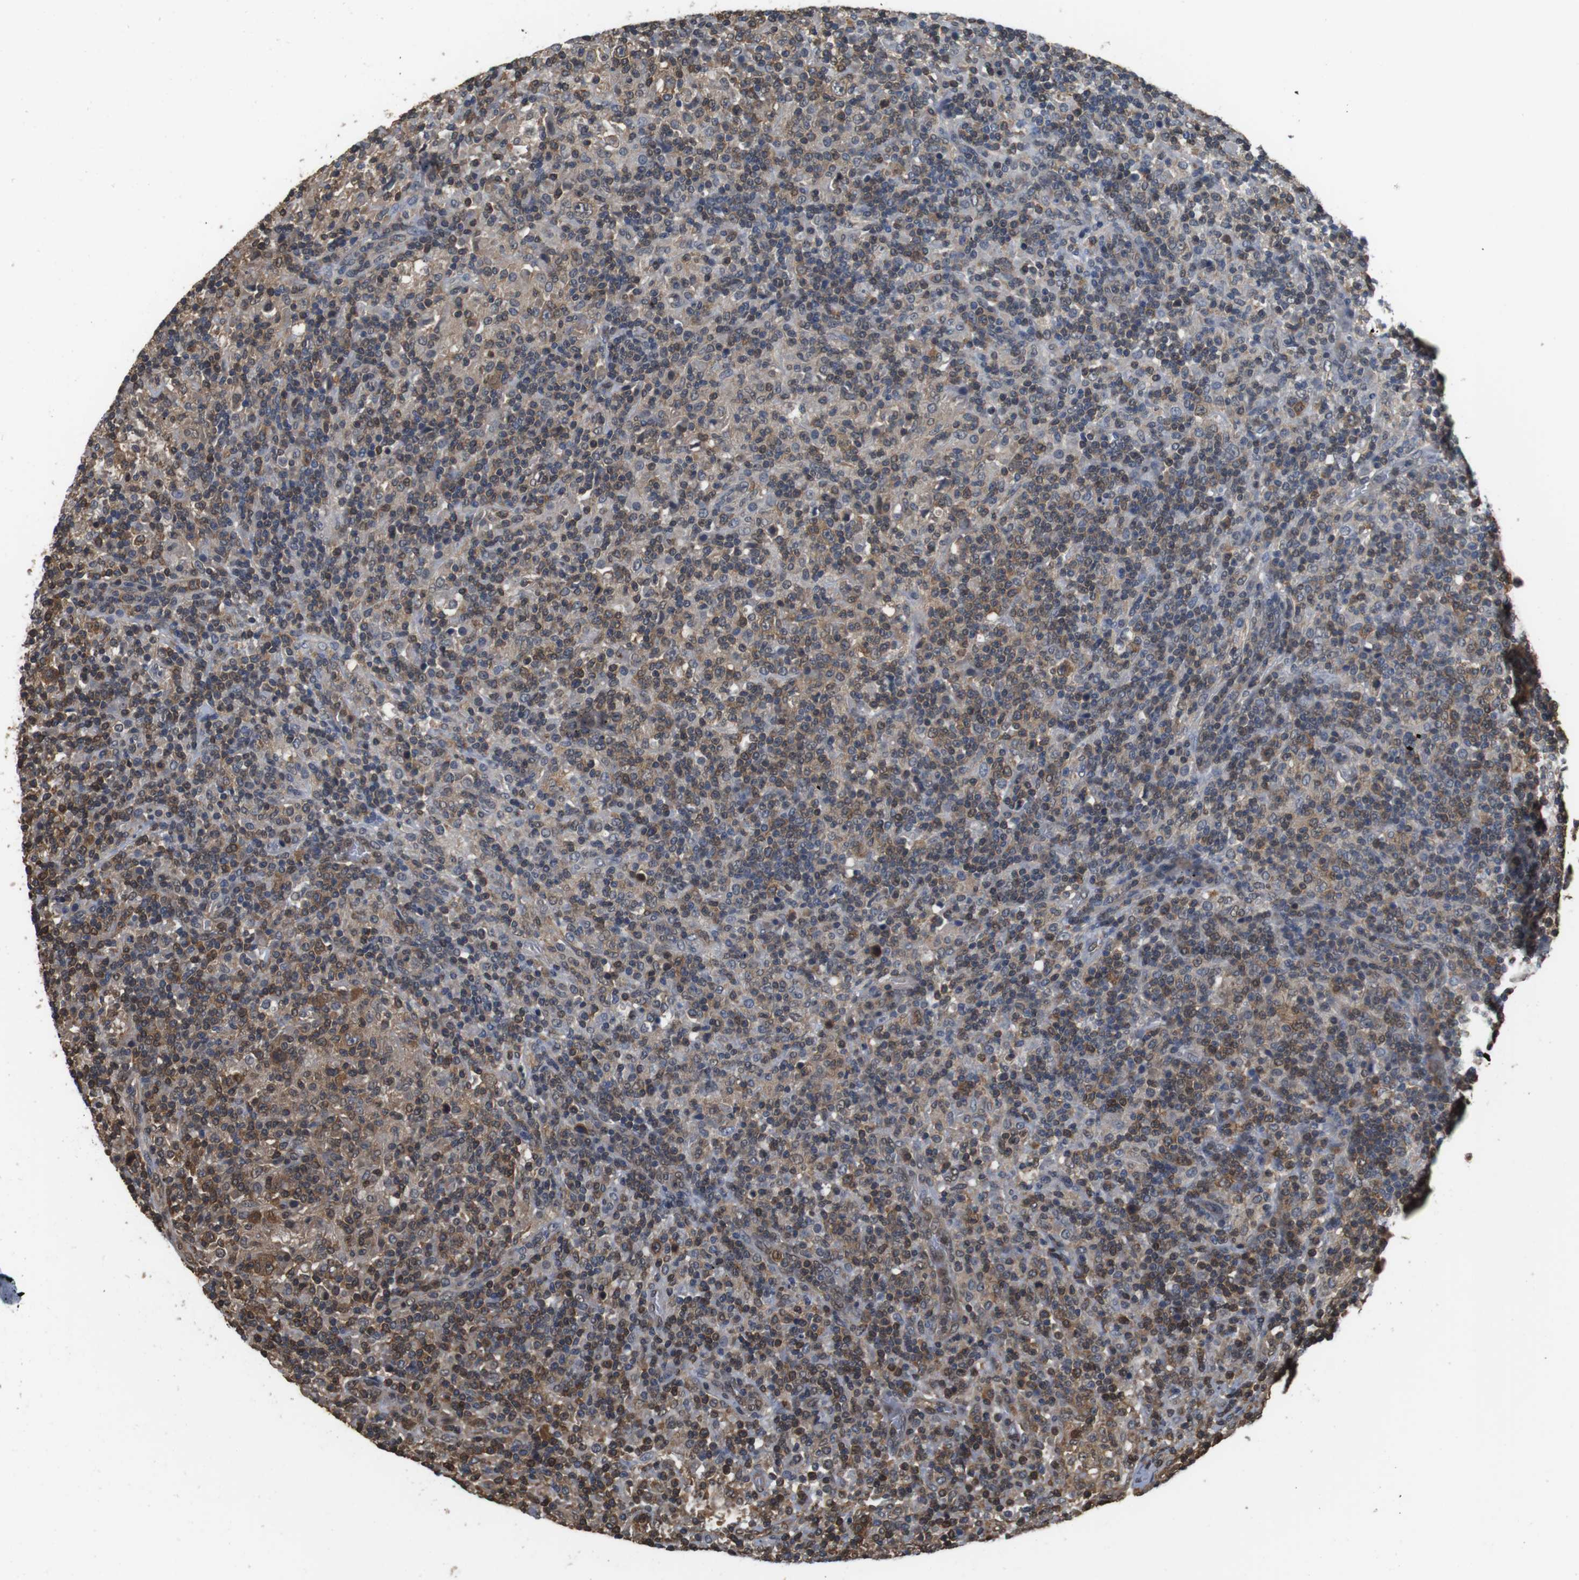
{"staining": {"intensity": "moderate", "quantity": ">75%", "location": "cytoplasmic/membranous"}, "tissue": "lymphoma", "cell_type": "Tumor cells", "image_type": "cancer", "snomed": [{"axis": "morphology", "description": "Hodgkin's disease, NOS"}, {"axis": "topography", "description": "Lymph node"}], "caption": "Moderate cytoplasmic/membranous staining for a protein is identified in approximately >75% of tumor cells of lymphoma using immunohistochemistry (IHC).", "gene": "LDHA", "patient": {"sex": "male", "age": 70}}